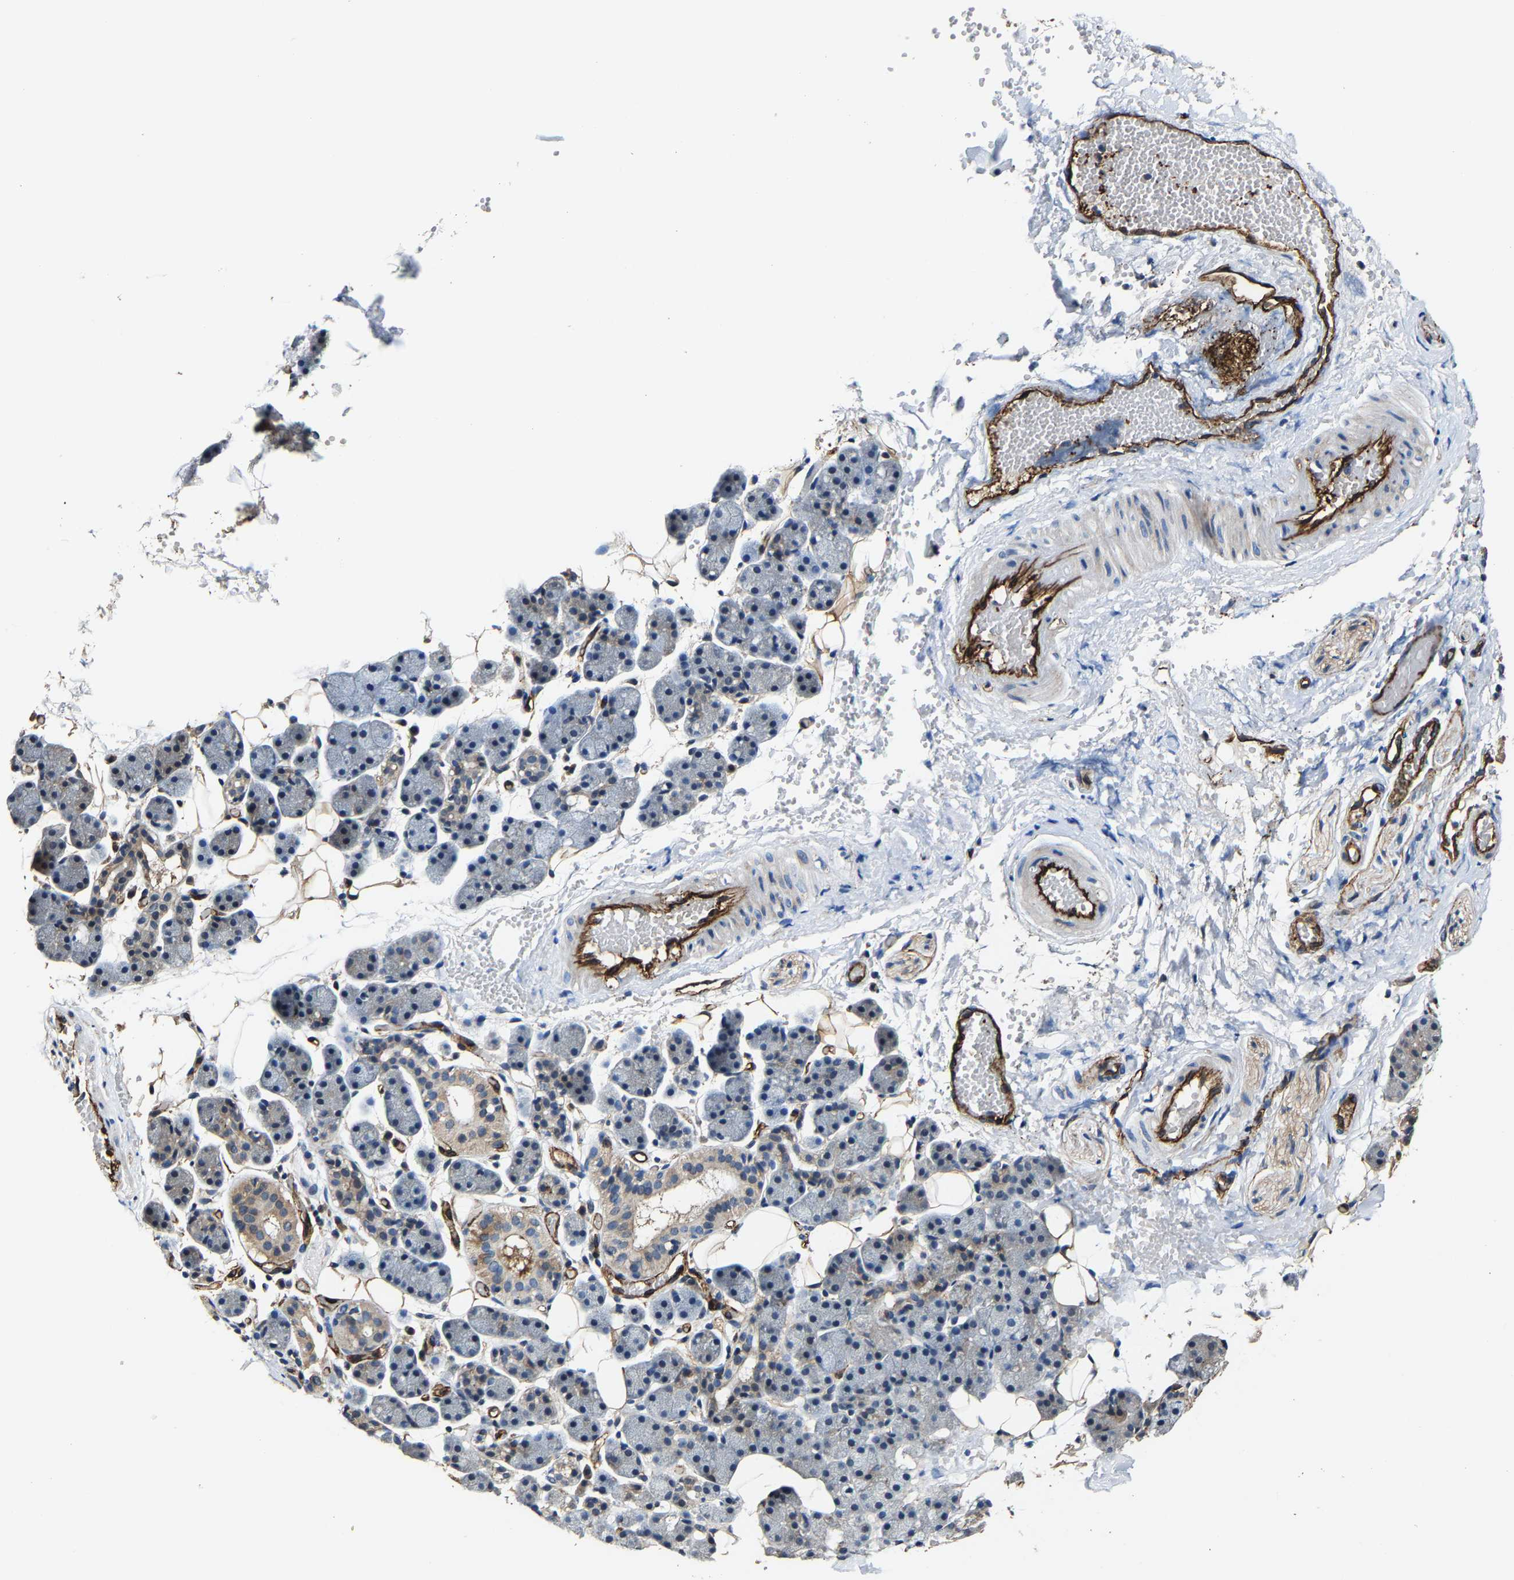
{"staining": {"intensity": "moderate", "quantity": "<25%", "location": "cytoplasmic/membranous"}, "tissue": "salivary gland", "cell_type": "Glandular cells", "image_type": "normal", "snomed": [{"axis": "morphology", "description": "Normal tissue, NOS"}, {"axis": "topography", "description": "Salivary gland"}], "caption": "Glandular cells show moderate cytoplasmic/membranous positivity in about <25% of cells in unremarkable salivary gland.", "gene": "GFRA3", "patient": {"sex": "female", "age": 33}}